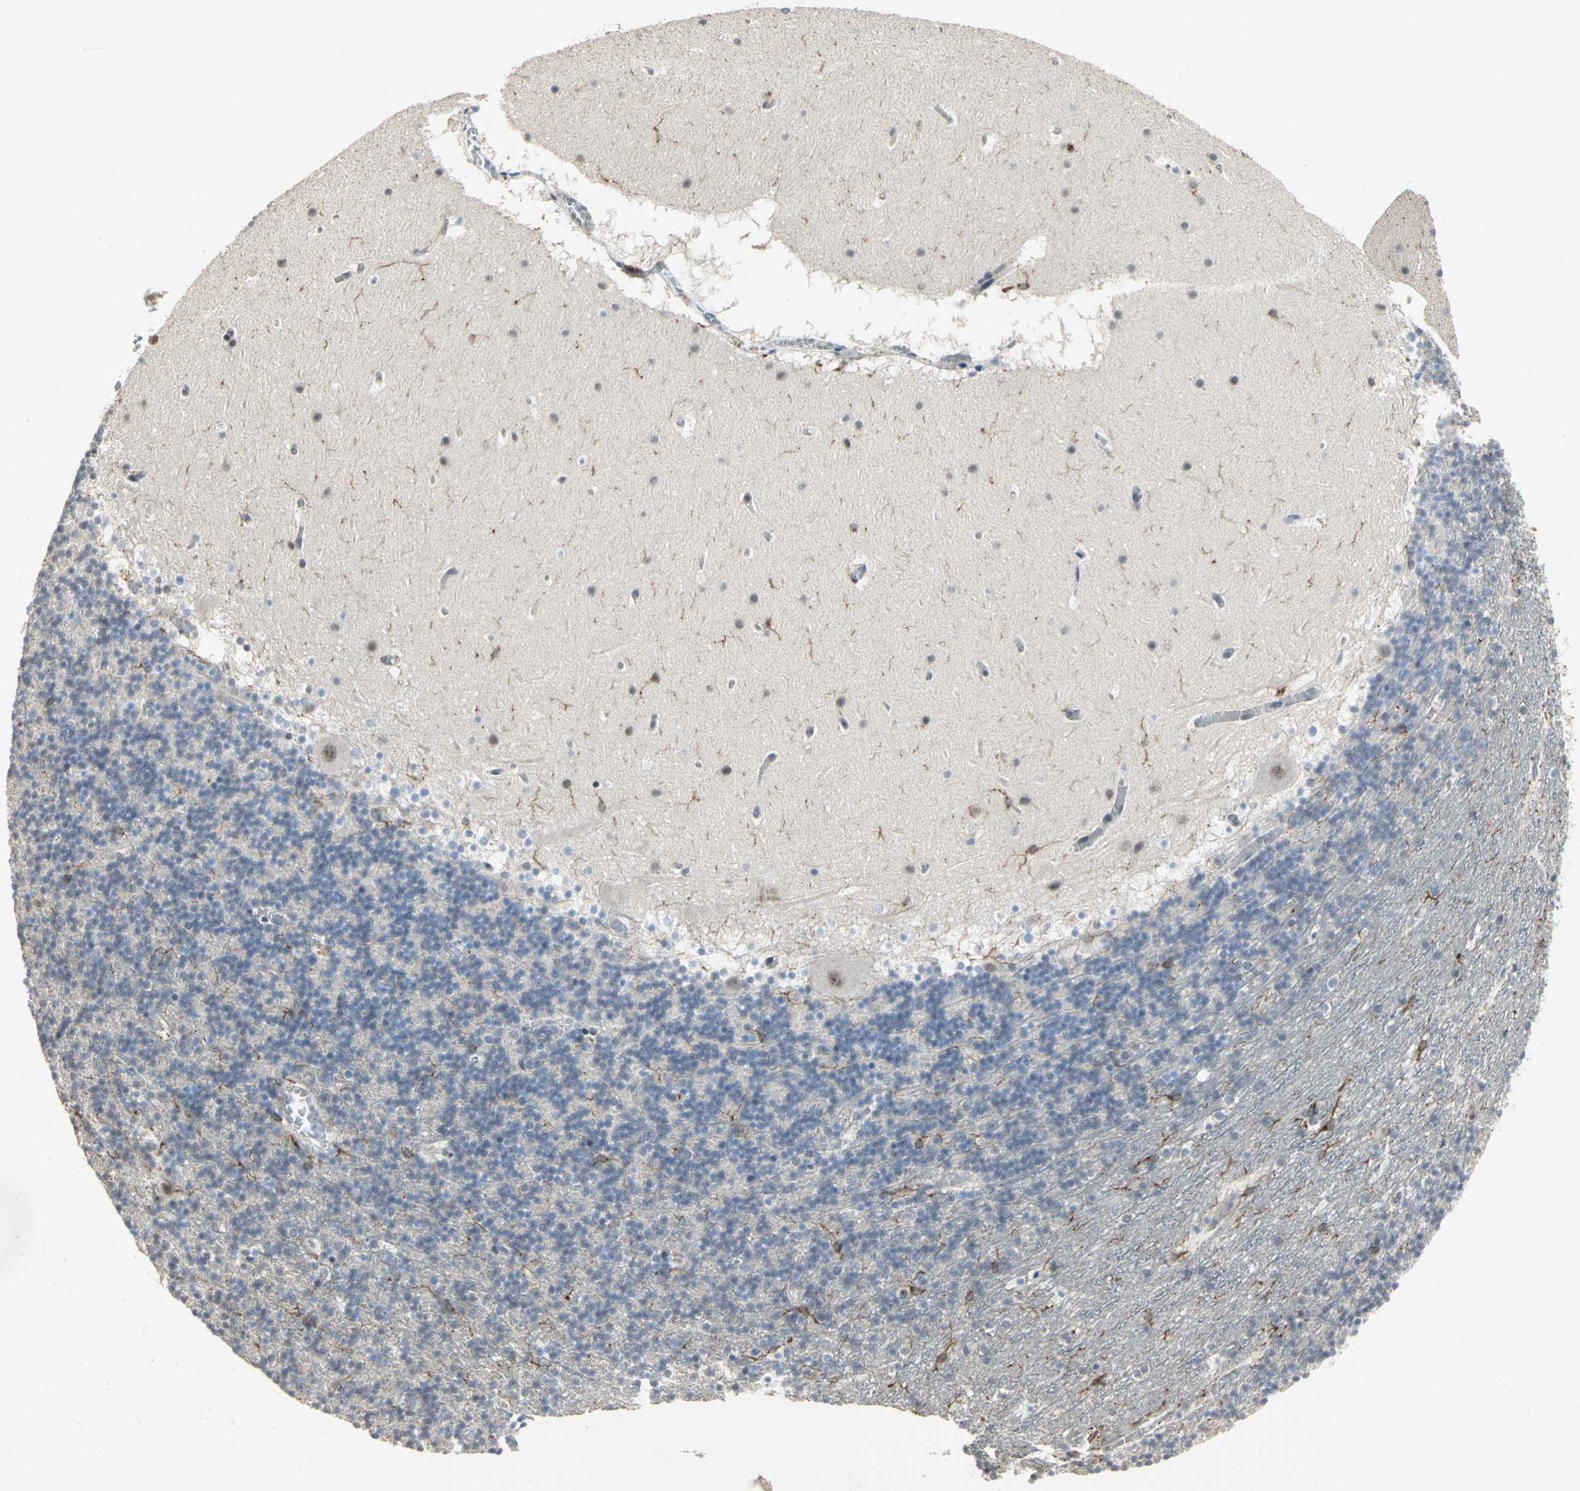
{"staining": {"intensity": "strong", "quantity": "<25%", "location": "cytoplasmic/membranous"}, "tissue": "cerebellum", "cell_type": "Cells in granular layer", "image_type": "normal", "snomed": [{"axis": "morphology", "description": "Normal tissue, NOS"}, {"axis": "topography", "description": "Cerebellum"}], "caption": "Immunohistochemistry (IHC) photomicrograph of benign cerebellum: cerebellum stained using IHC exhibits medium levels of strong protein expression localized specifically in the cytoplasmic/membranous of cells in granular layer, appearing as a cytoplasmic/membranous brown color.", "gene": "SKAP2", "patient": {"sex": "male", "age": 45}}